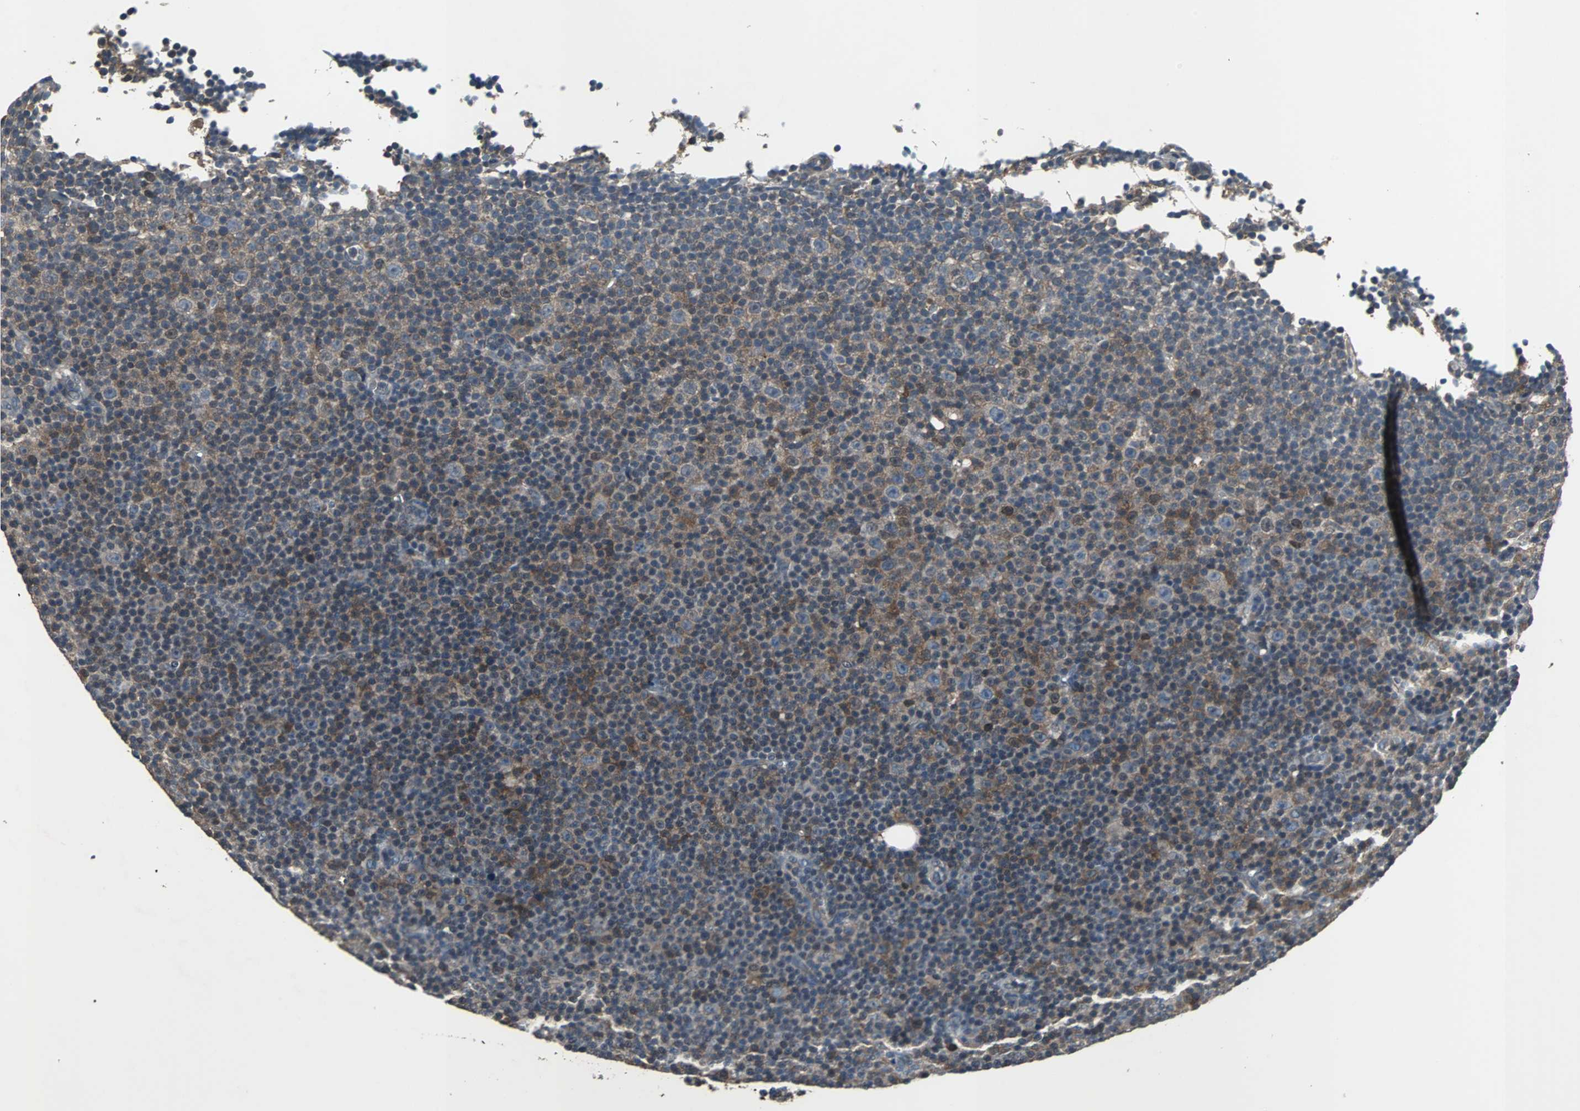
{"staining": {"intensity": "weak", "quantity": "<25%", "location": "cytoplasmic/membranous"}, "tissue": "lymphoma", "cell_type": "Tumor cells", "image_type": "cancer", "snomed": [{"axis": "morphology", "description": "Malignant lymphoma, non-Hodgkin's type, Low grade"}, {"axis": "topography", "description": "Lymph node"}], "caption": "Human lymphoma stained for a protein using immunohistochemistry (IHC) reveals no staining in tumor cells.", "gene": "SOS1", "patient": {"sex": "female", "age": 67}}